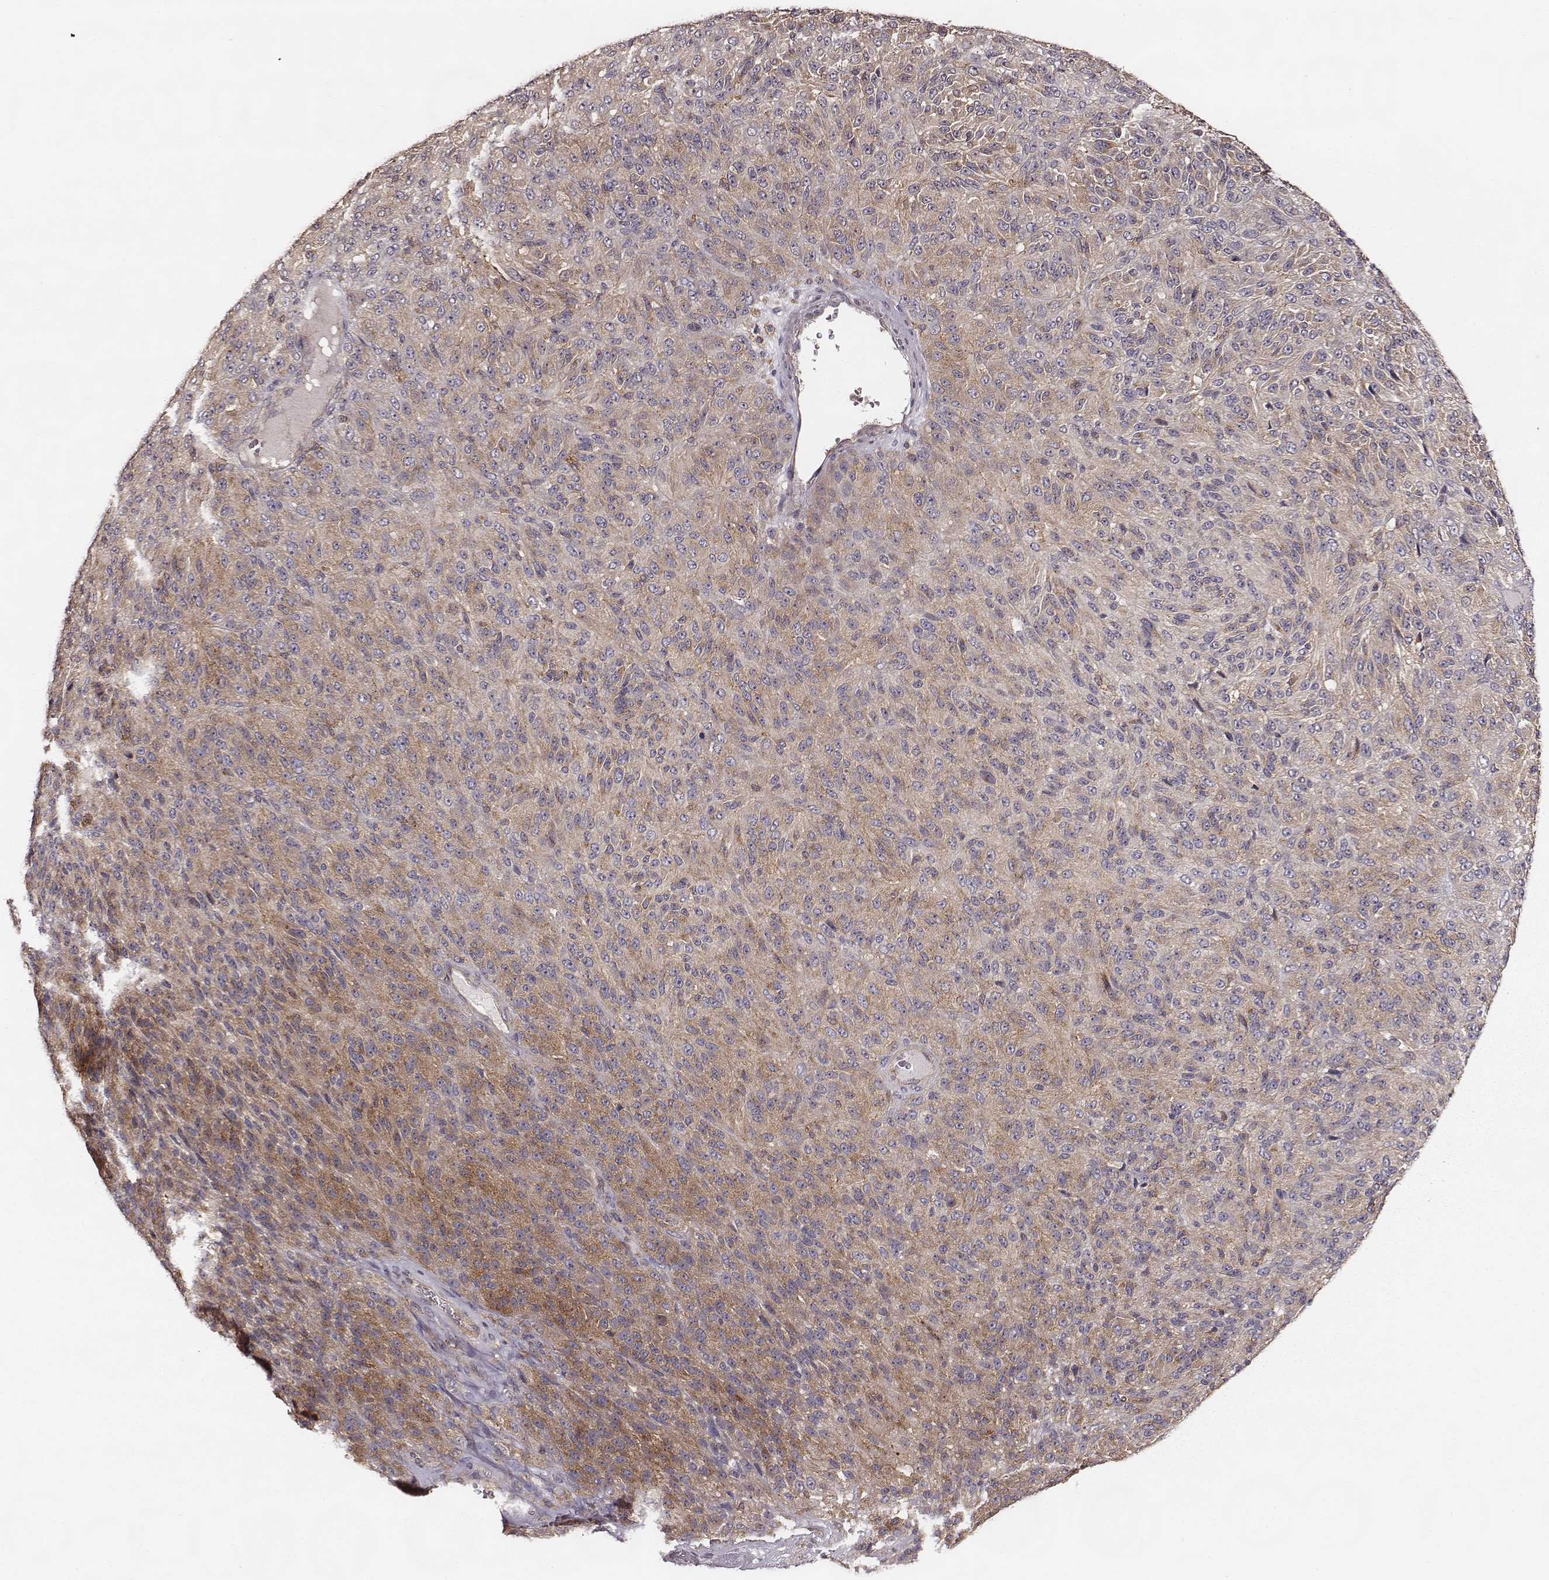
{"staining": {"intensity": "weak", "quantity": ">75%", "location": "cytoplasmic/membranous"}, "tissue": "melanoma", "cell_type": "Tumor cells", "image_type": "cancer", "snomed": [{"axis": "morphology", "description": "Malignant melanoma, Metastatic site"}, {"axis": "topography", "description": "Brain"}], "caption": "Immunohistochemical staining of human melanoma shows low levels of weak cytoplasmic/membranous expression in approximately >75% of tumor cells.", "gene": "VPS26A", "patient": {"sex": "female", "age": 56}}